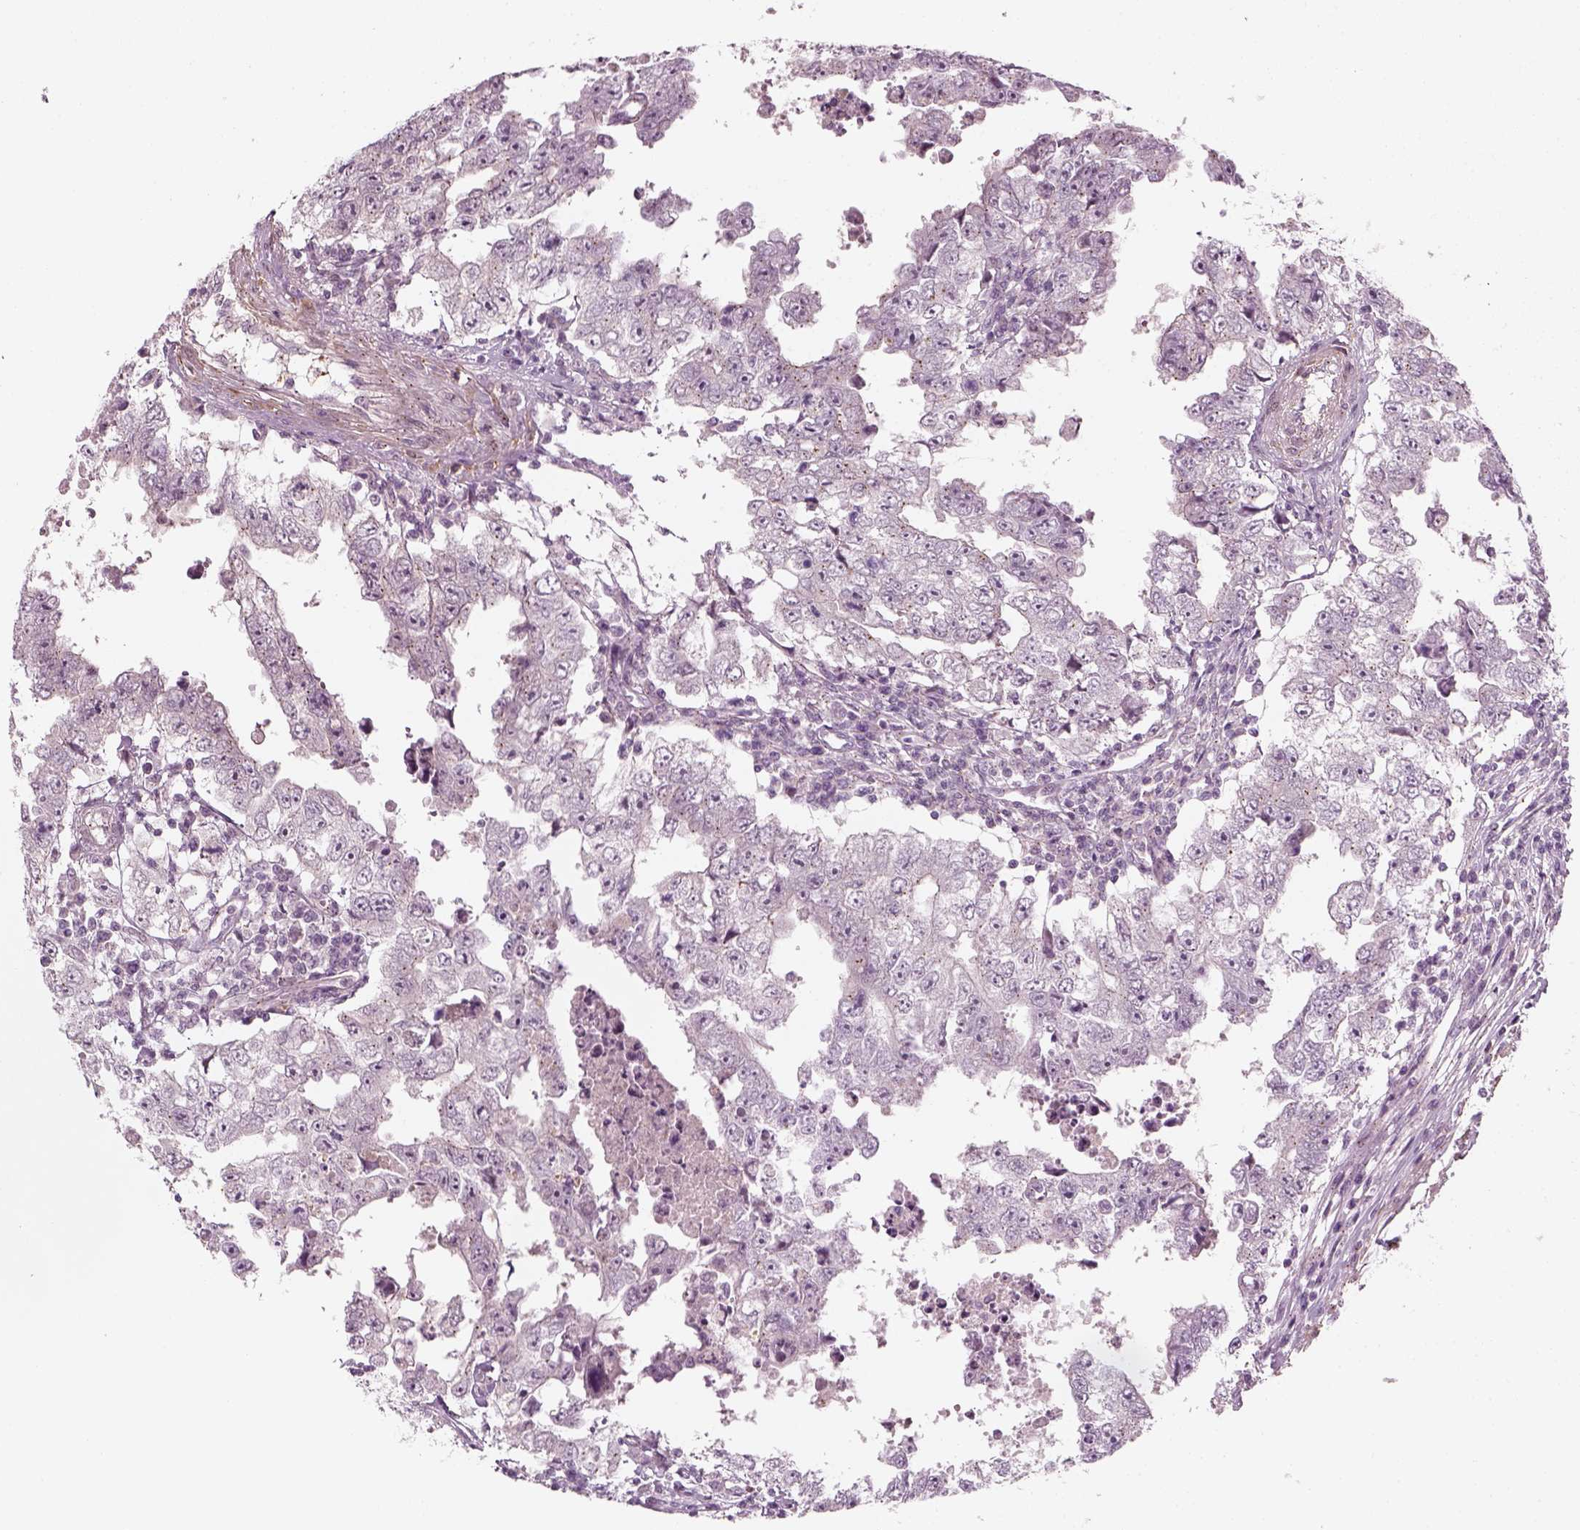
{"staining": {"intensity": "negative", "quantity": "none", "location": "none"}, "tissue": "testis cancer", "cell_type": "Tumor cells", "image_type": "cancer", "snomed": [{"axis": "morphology", "description": "Carcinoma, Embryonal, NOS"}, {"axis": "topography", "description": "Testis"}], "caption": "An immunohistochemistry (IHC) micrograph of embryonal carcinoma (testis) is shown. There is no staining in tumor cells of embryonal carcinoma (testis). (Stains: DAB (3,3'-diaminobenzidine) immunohistochemistry (IHC) with hematoxylin counter stain, Microscopy: brightfield microscopy at high magnification).", "gene": "MLIP", "patient": {"sex": "male", "age": 36}}